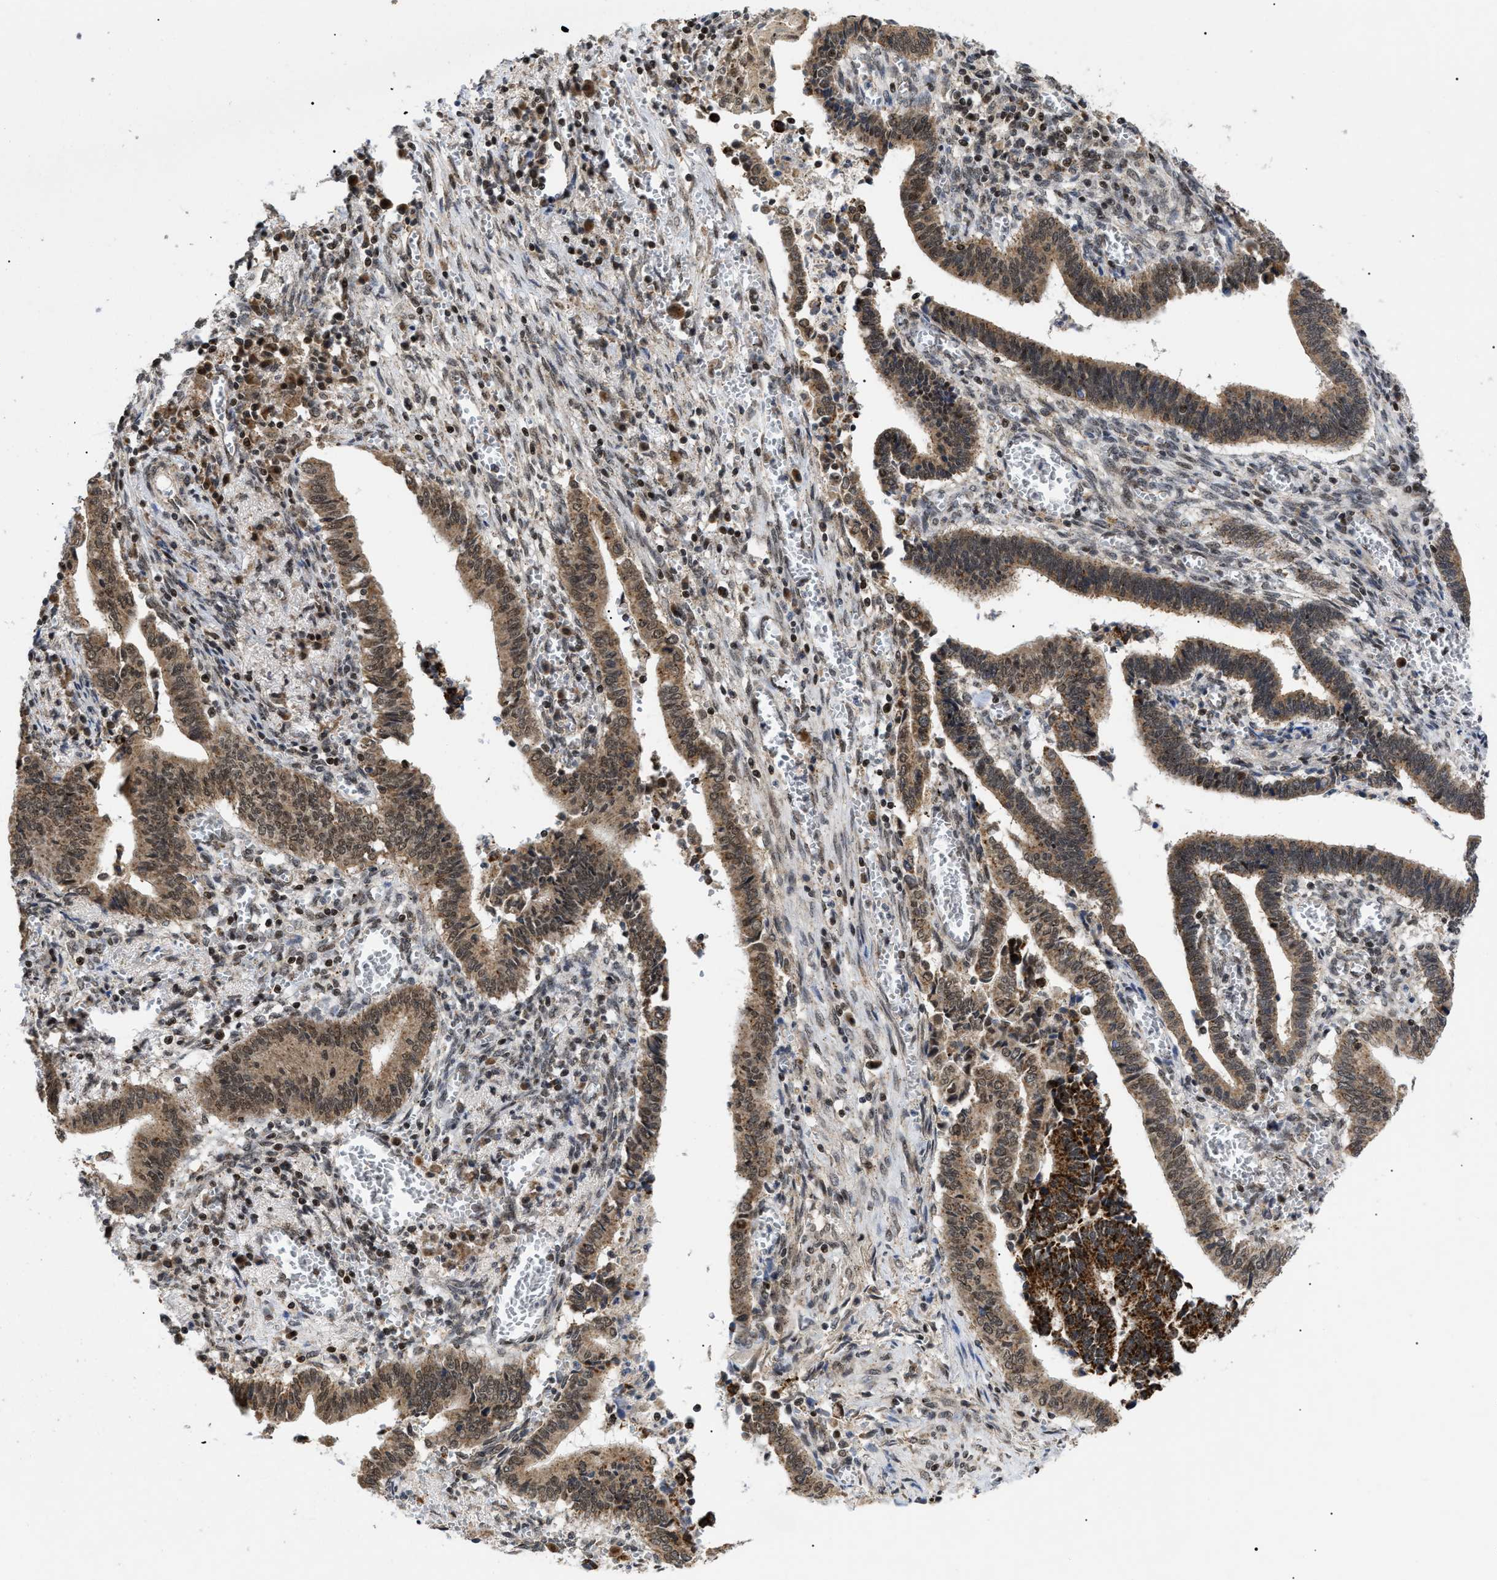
{"staining": {"intensity": "moderate", "quantity": ">75%", "location": "cytoplasmic/membranous"}, "tissue": "cervical cancer", "cell_type": "Tumor cells", "image_type": "cancer", "snomed": [{"axis": "morphology", "description": "Adenocarcinoma, NOS"}, {"axis": "topography", "description": "Cervix"}], "caption": "Immunohistochemistry (IHC) of human cervical adenocarcinoma demonstrates medium levels of moderate cytoplasmic/membranous expression in about >75% of tumor cells. The staining is performed using DAB (3,3'-diaminobenzidine) brown chromogen to label protein expression. The nuclei are counter-stained blue using hematoxylin.", "gene": "ZBTB11", "patient": {"sex": "female", "age": 44}}